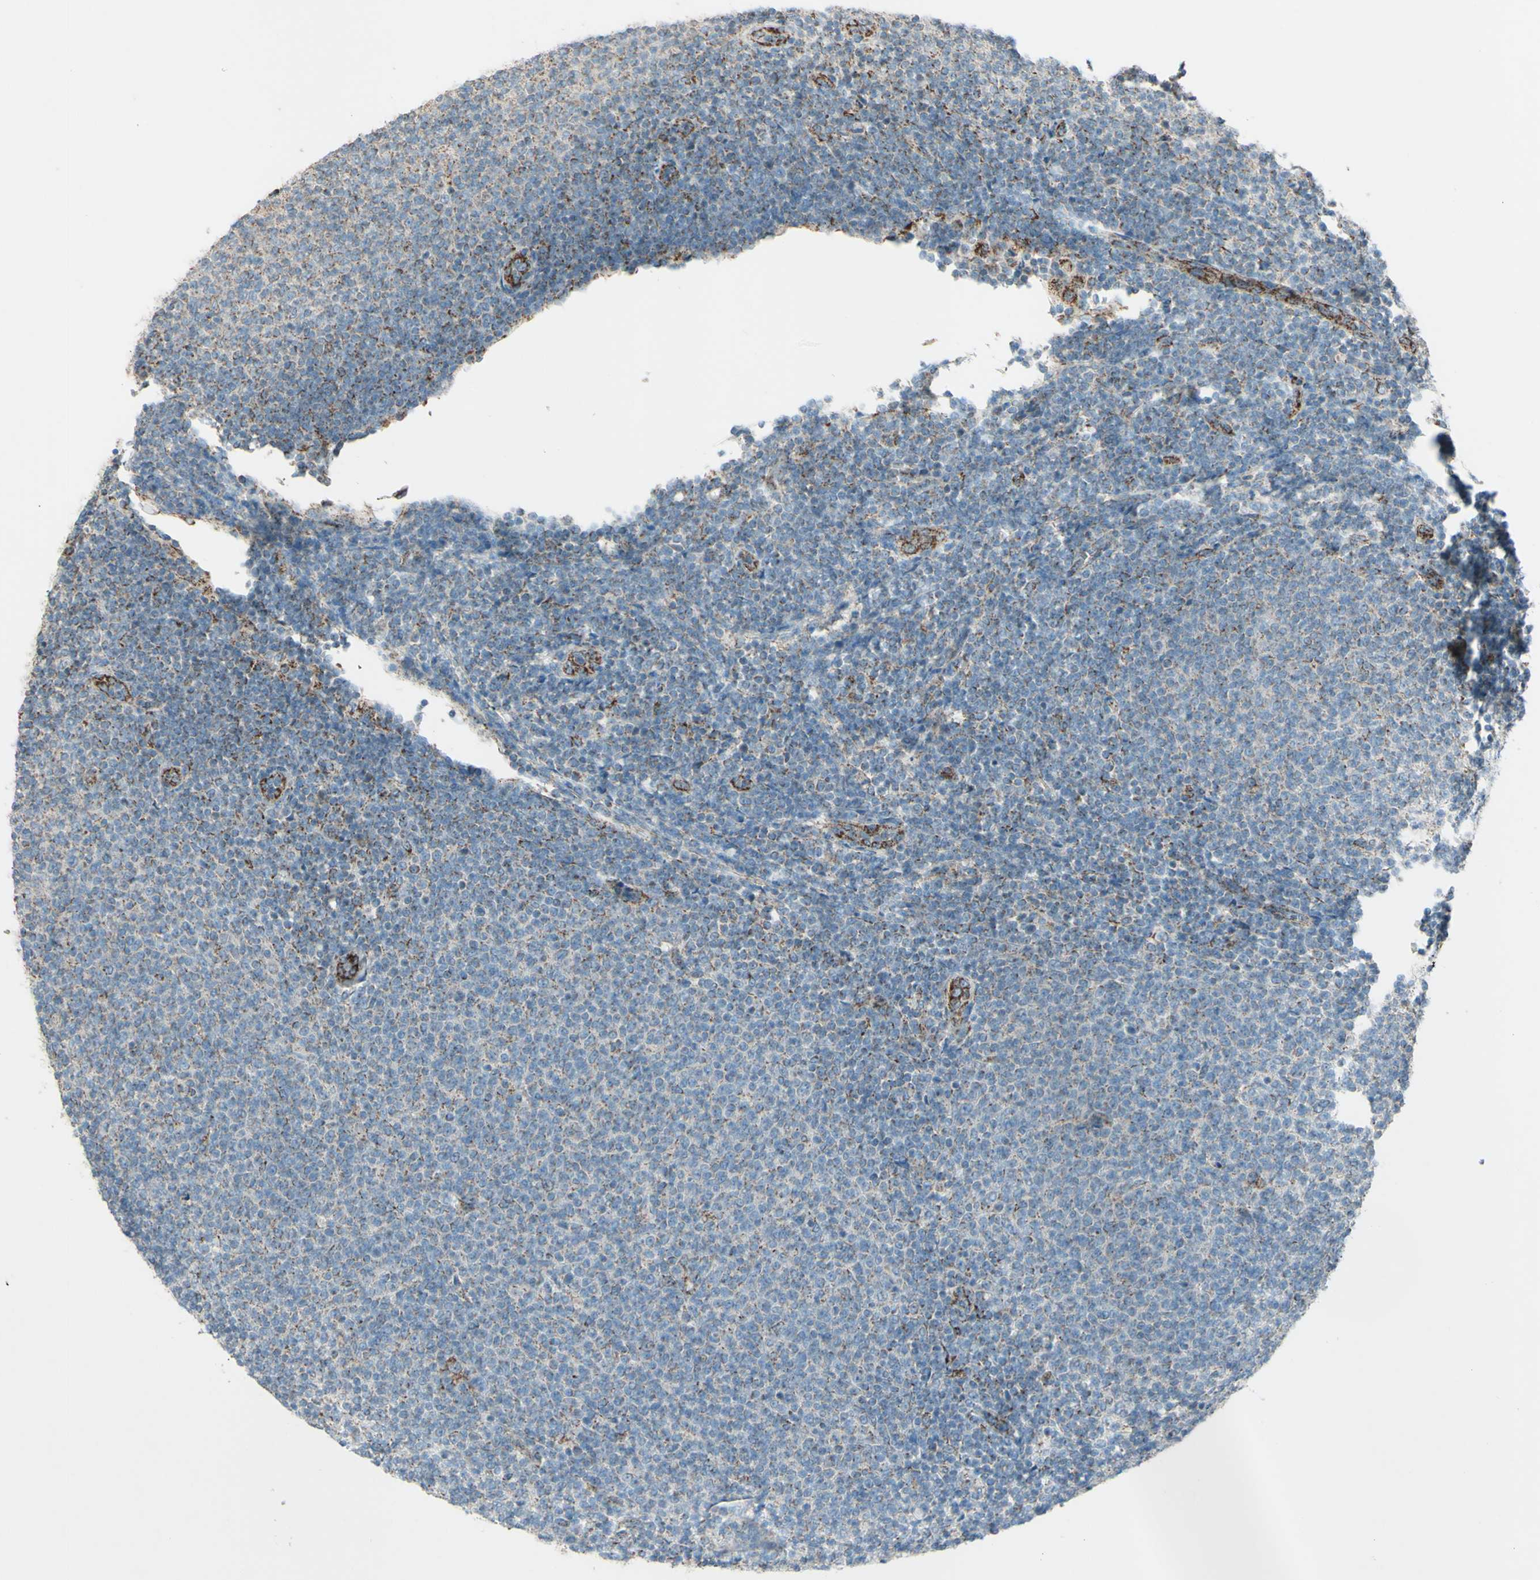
{"staining": {"intensity": "moderate", "quantity": "<25%", "location": "cytoplasmic/membranous"}, "tissue": "lymphoma", "cell_type": "Tumor cells", "image_type": "cancer", "snomed": [{"axis": "morphology", "description": "Malignant lymphoma, non-Hodgkin's type, Low grade"}, {"axis": "topography", "description": "Lymph node"}], "caption": "Immunohistochemistry (IHC) of human lymphoma displays low levels of moderate cytoplasmic/membranous expression in about <25% of tumor cells.", "gene": "RHOT1", "patient": {"sex": "male", "age": 66}}